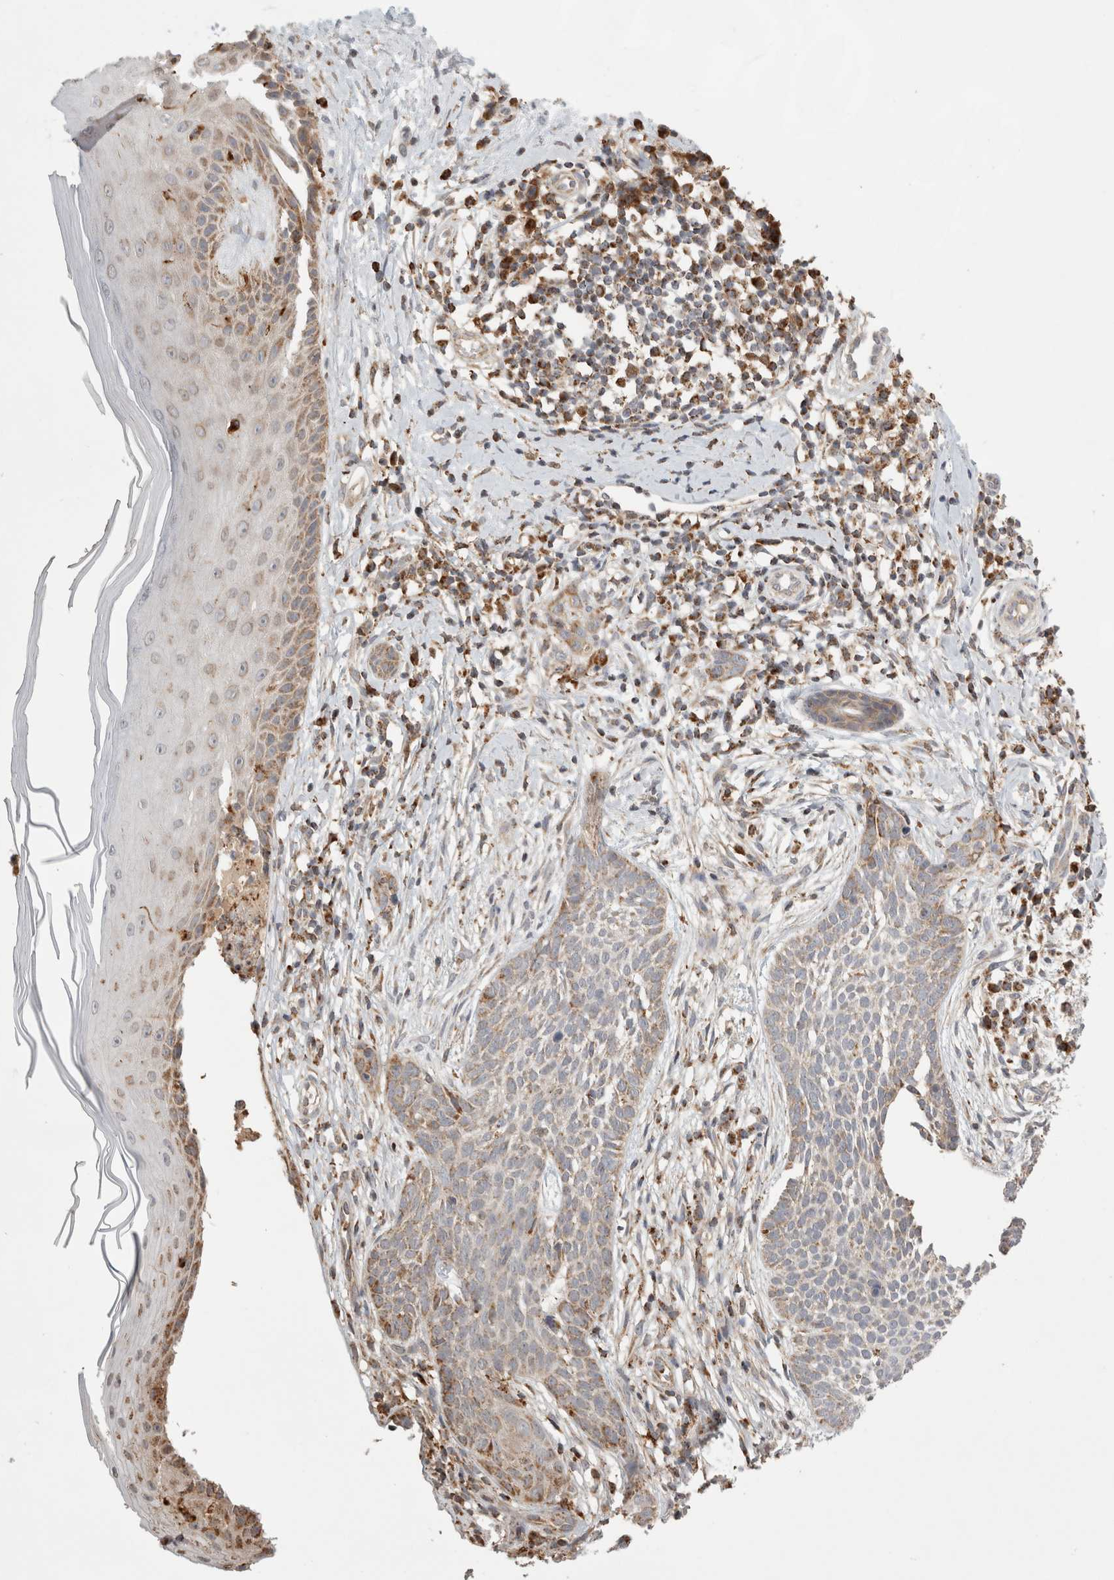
{"staining": {"intensity": "weak", "quantity": "25%-75%", "location": "cytoplasmic/membranous"}, "tissue": "skin cancer", "cell_type": "Tumor cells", "image_type": "cancer", "snomed": [{"axis": "morphology", "description": "Normal tissue, NOS"}, {"axis": "morphology", "description": "Basal cell carcinoma"}, {"axis": "topography", "description": "Skin"}], "caption": "Immunohistochemical staining of skin cancer demonstrates low levels of weak cytoplasmic/membranous protein positivity in approximately 25%-75% of tumor cells.", "gene": "HROB", "patient": {"sex": "male", "age": 67}}